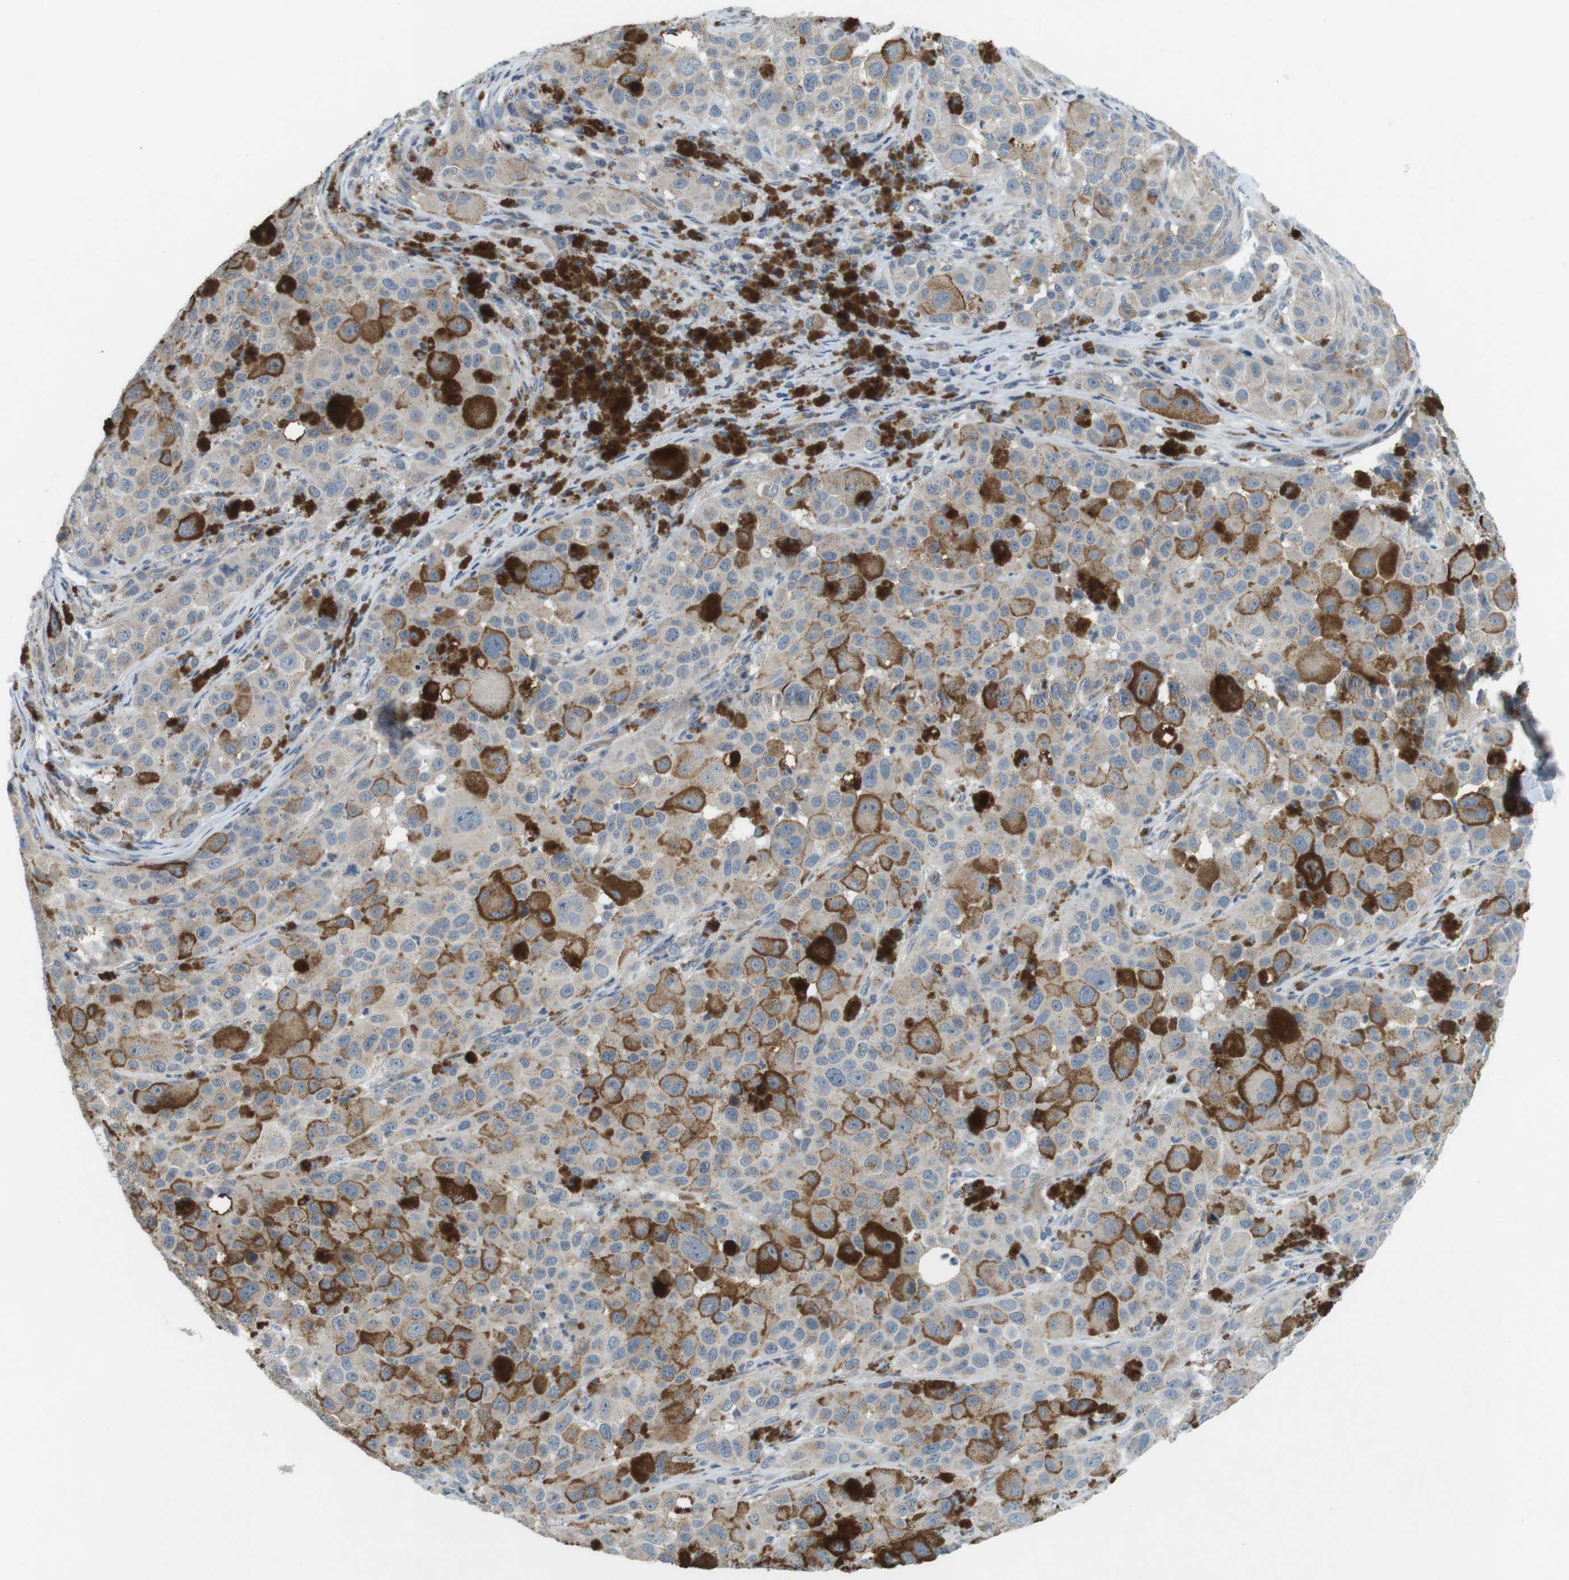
{"staining": {"intensity": "weak", "quantity": ">75%", "location": "cytoplasmic/membranous"}, "tissue": "melanoma", "cell_type": "Tumor cells", "image_type": "cancer", "snomed": [{"axis": "morphology", "description": "Malignant melanoma, NOS"}, {"axis": "topography", "description": "Skin"}], "caption": "Immunohistochemistry (DAB (3,3'-diaminobenzidine)) staining of malignant melanoma exhibits weak cytoplasmic/membranous protein positivity in about >75% of tumor cells.", "gene": "TYW1", "patient": {"sex": "male", "age": 96}}